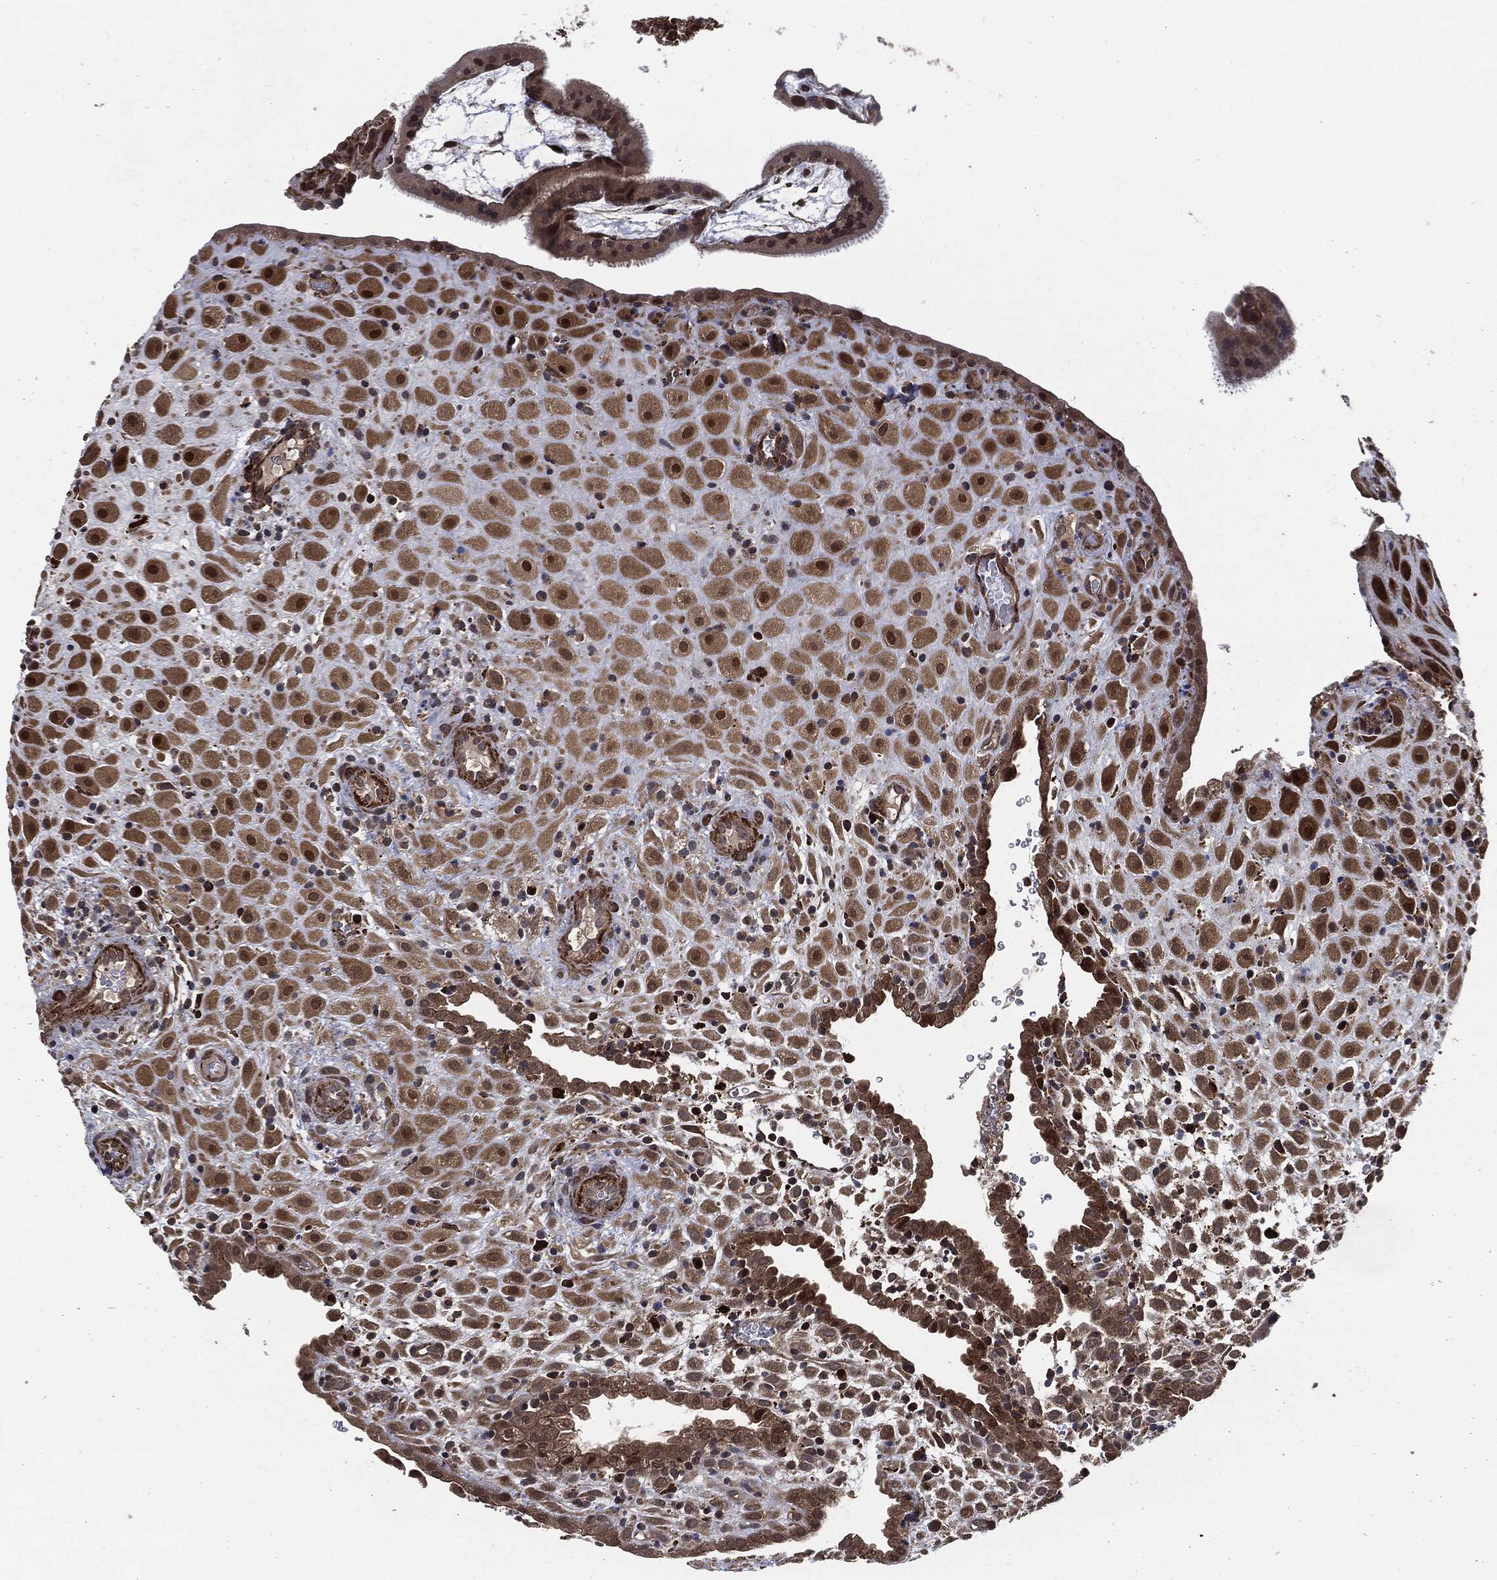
{"staining": {"intensity": "moderate", "quantity": ">75%", "location": "cytoplasmic/membranous"}, "tissue": "placenta", "cell_type": "Decidual cells", "image_type": "normal", "snomed": [{"axis": "morphology", "description": "Normal tissue, NOS"}, {"axis": "topography", "description": "Placenta"}], "caption": "Immunohistochemical staining of unremarkable placenta shows medium levels of moderate cytoplasmic/membranous staining in approximately >75% of decidual cells. (DAB = brown stain, brightfield microscopy at high magnification).", "gene": "UBR1", "patient": {"sex": "female", "age": 19}}